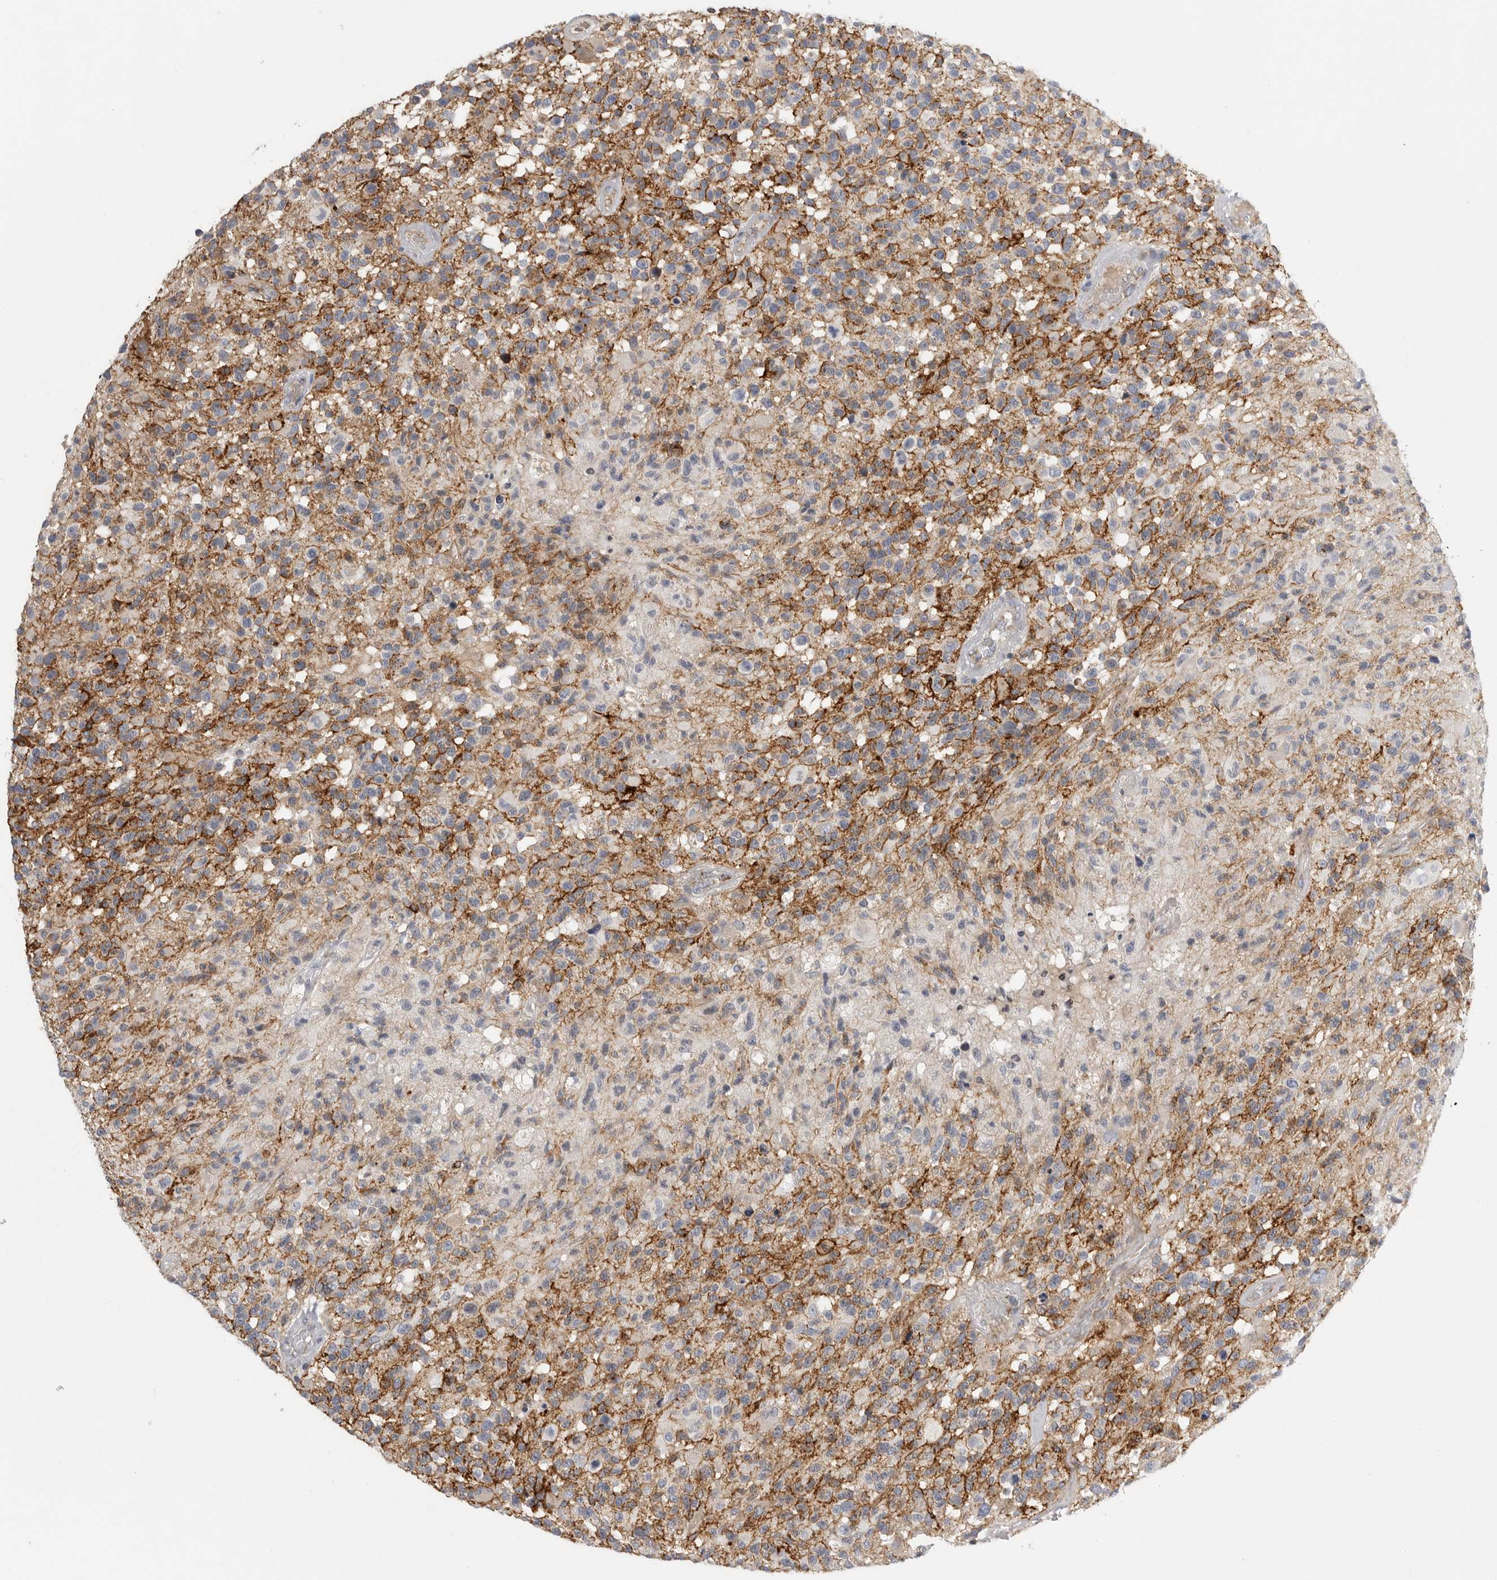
{"staining": {"intensity": "moderate", "quantity": "<25%", "location": "cytoplasmic/membranous"}, "tissue": "glioma", "cell_type": "Tumor cells", "image_type": "cancer", "snomed": [{"axis": "morphology", "description": "Glioma, malignant, High grade"}, {"axis": "morphology", "description": "Glioblastoma, NOS"}, {"axis": "topography", "description": "Brain"}], "caption": "Brown immunohistochemical staining in human glioblastoma displays moderate cytoplasmic/membranous staining in approximately <25% of tumor cells.", "gene": "SDC3", "patient": {"sex": "male", "age": 60}}